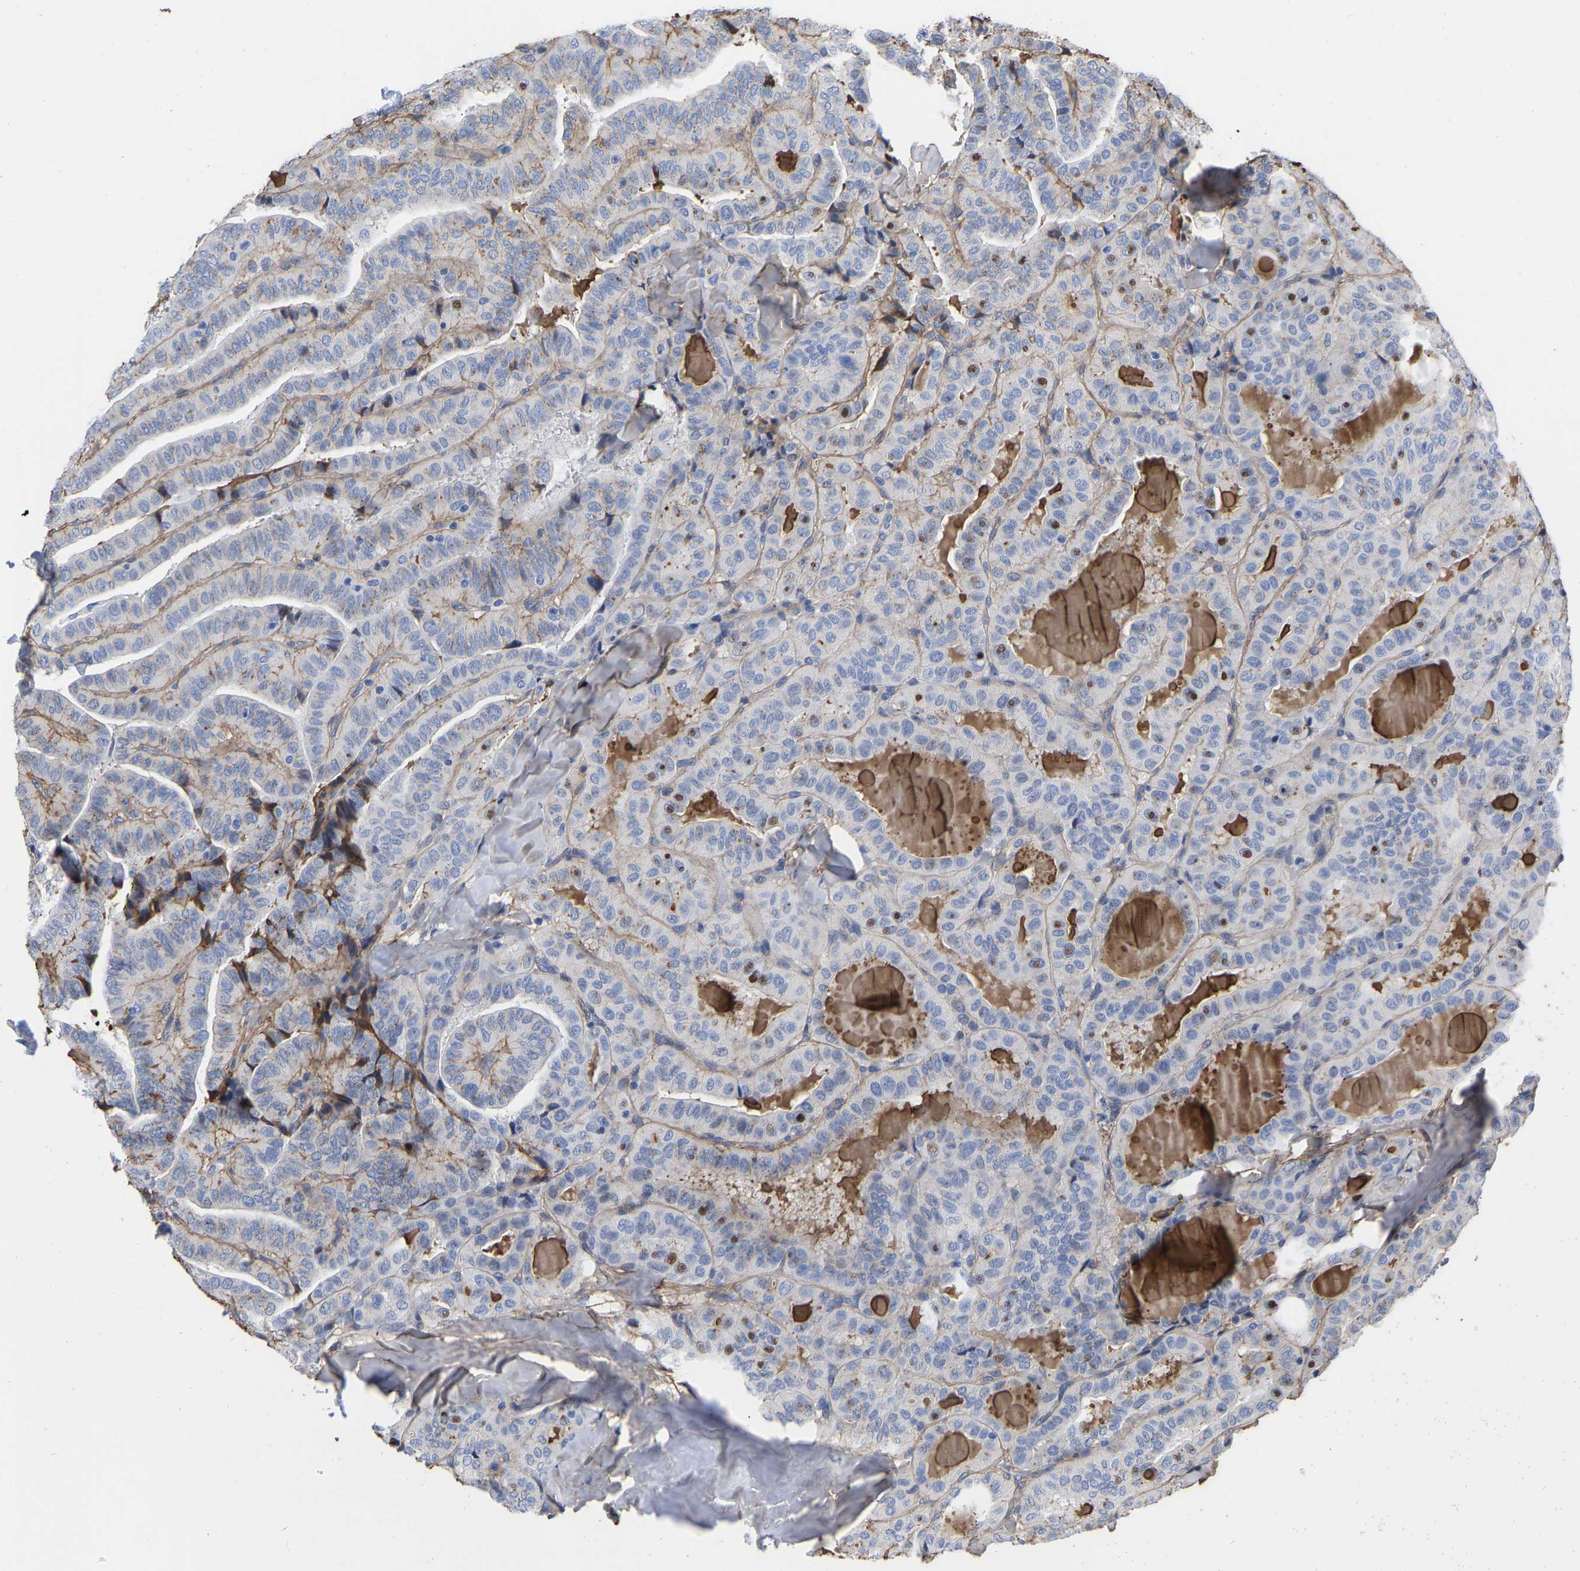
{"staining": {"intensity": "negative", "quantity": "none", "location": "none"}, "tissue": "thyroid cancer", "cell_type": "Tumor cells", "image_type": "cancer", "snomed": [{"axis": "morphology", "description": "Papillary adenocarcinoma, NOS"}, {"axis": "topography", "description": "Thyroid gland"}], "caption": "Immunohistochemistry image of neoplastic tissue: human thyroid cancer stained with DAB (3,3'-diaminobenzidine) displays no significant protein expression in tumor cells.", "gene": "GPA33", "patient": {"sex": "male", "age": 77}}